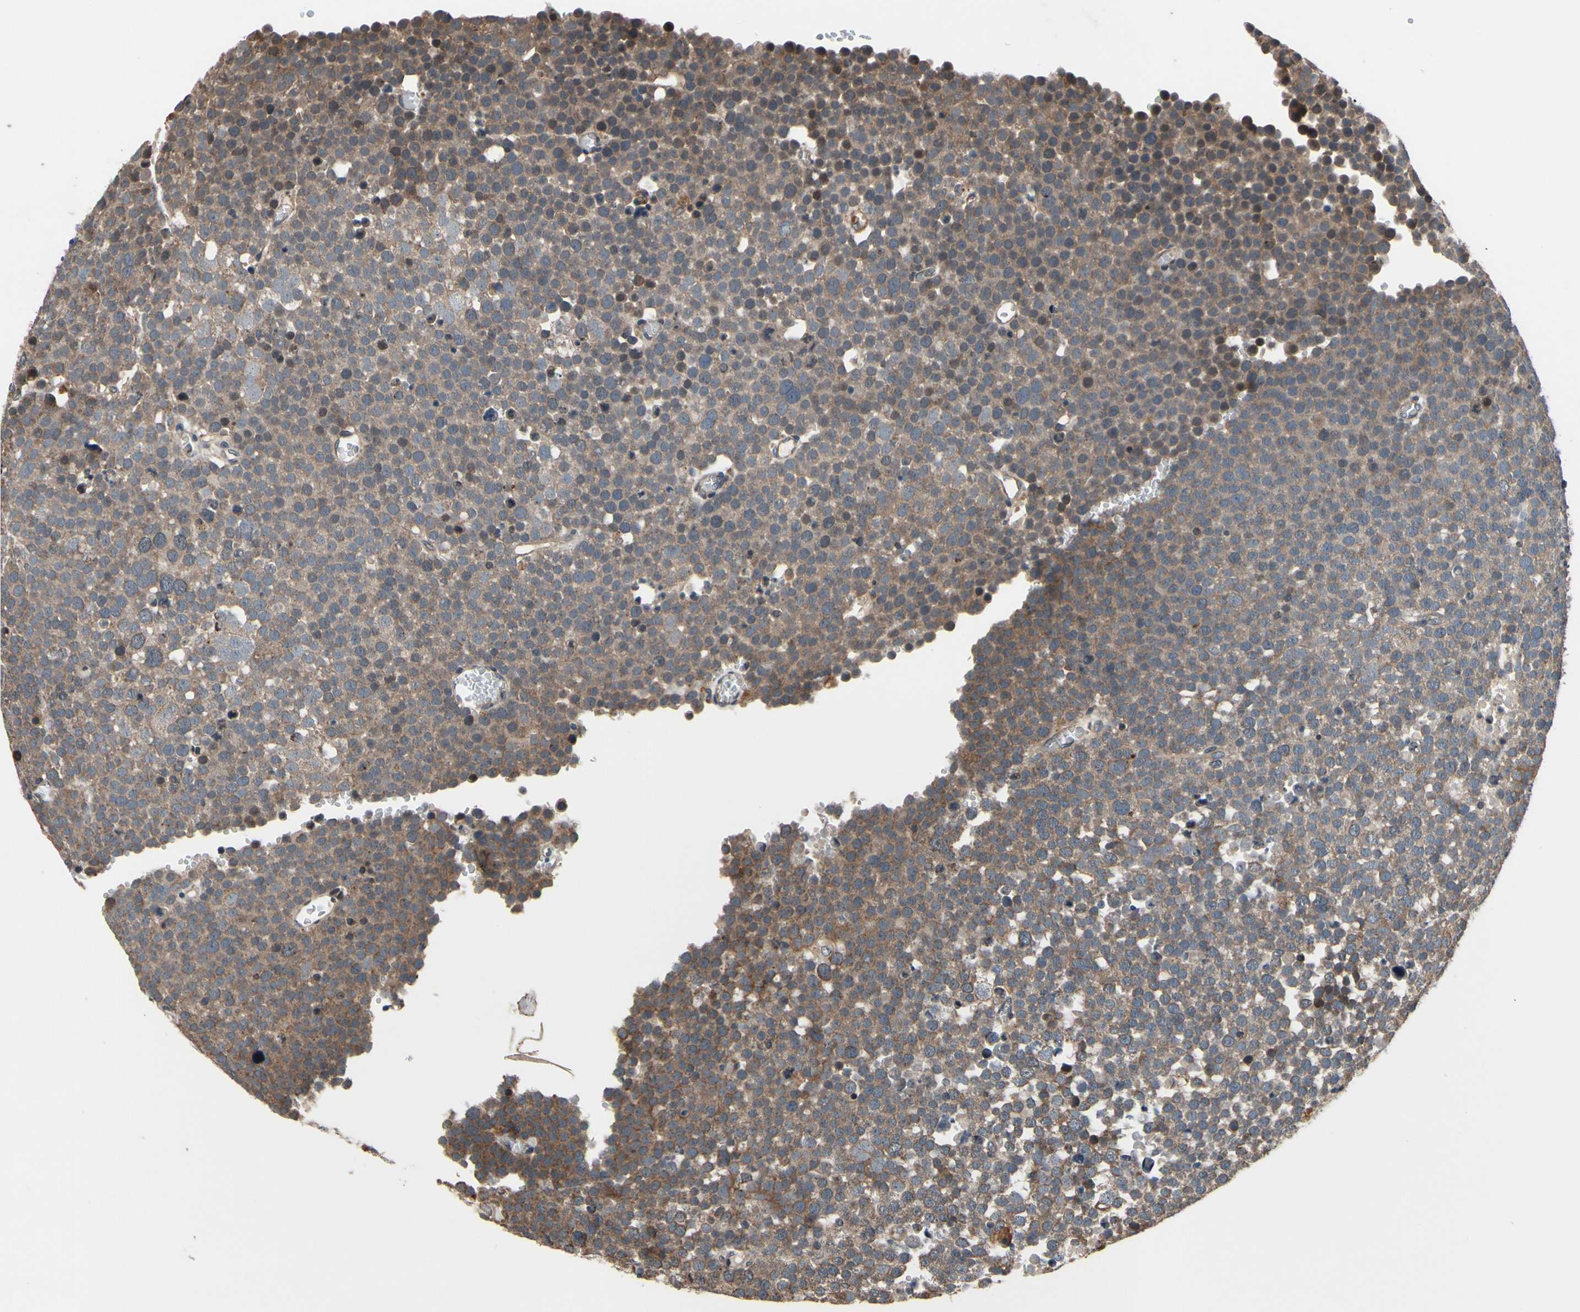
{"staining": {"intensity": "moderate", "quantity": "25%-75%", "location": "cytoplasmic/membranous"}, "tissue": "testis cancer", "cell_type": "Tumor cells", "image_type": "cancer", "snomed": [{"axis": "morphology", "description": "Seminoma, NOS"}, {"axis": "topography", "description": "Testis"}], "caption": "Protein expression analysis of seminoma (testis) exhibits moderate cytoplasmic/membranous staining in about 25%-75% of tumor cells.", "gene": "MBTPS2", "patient": {"sex": "male", "age": 71}}